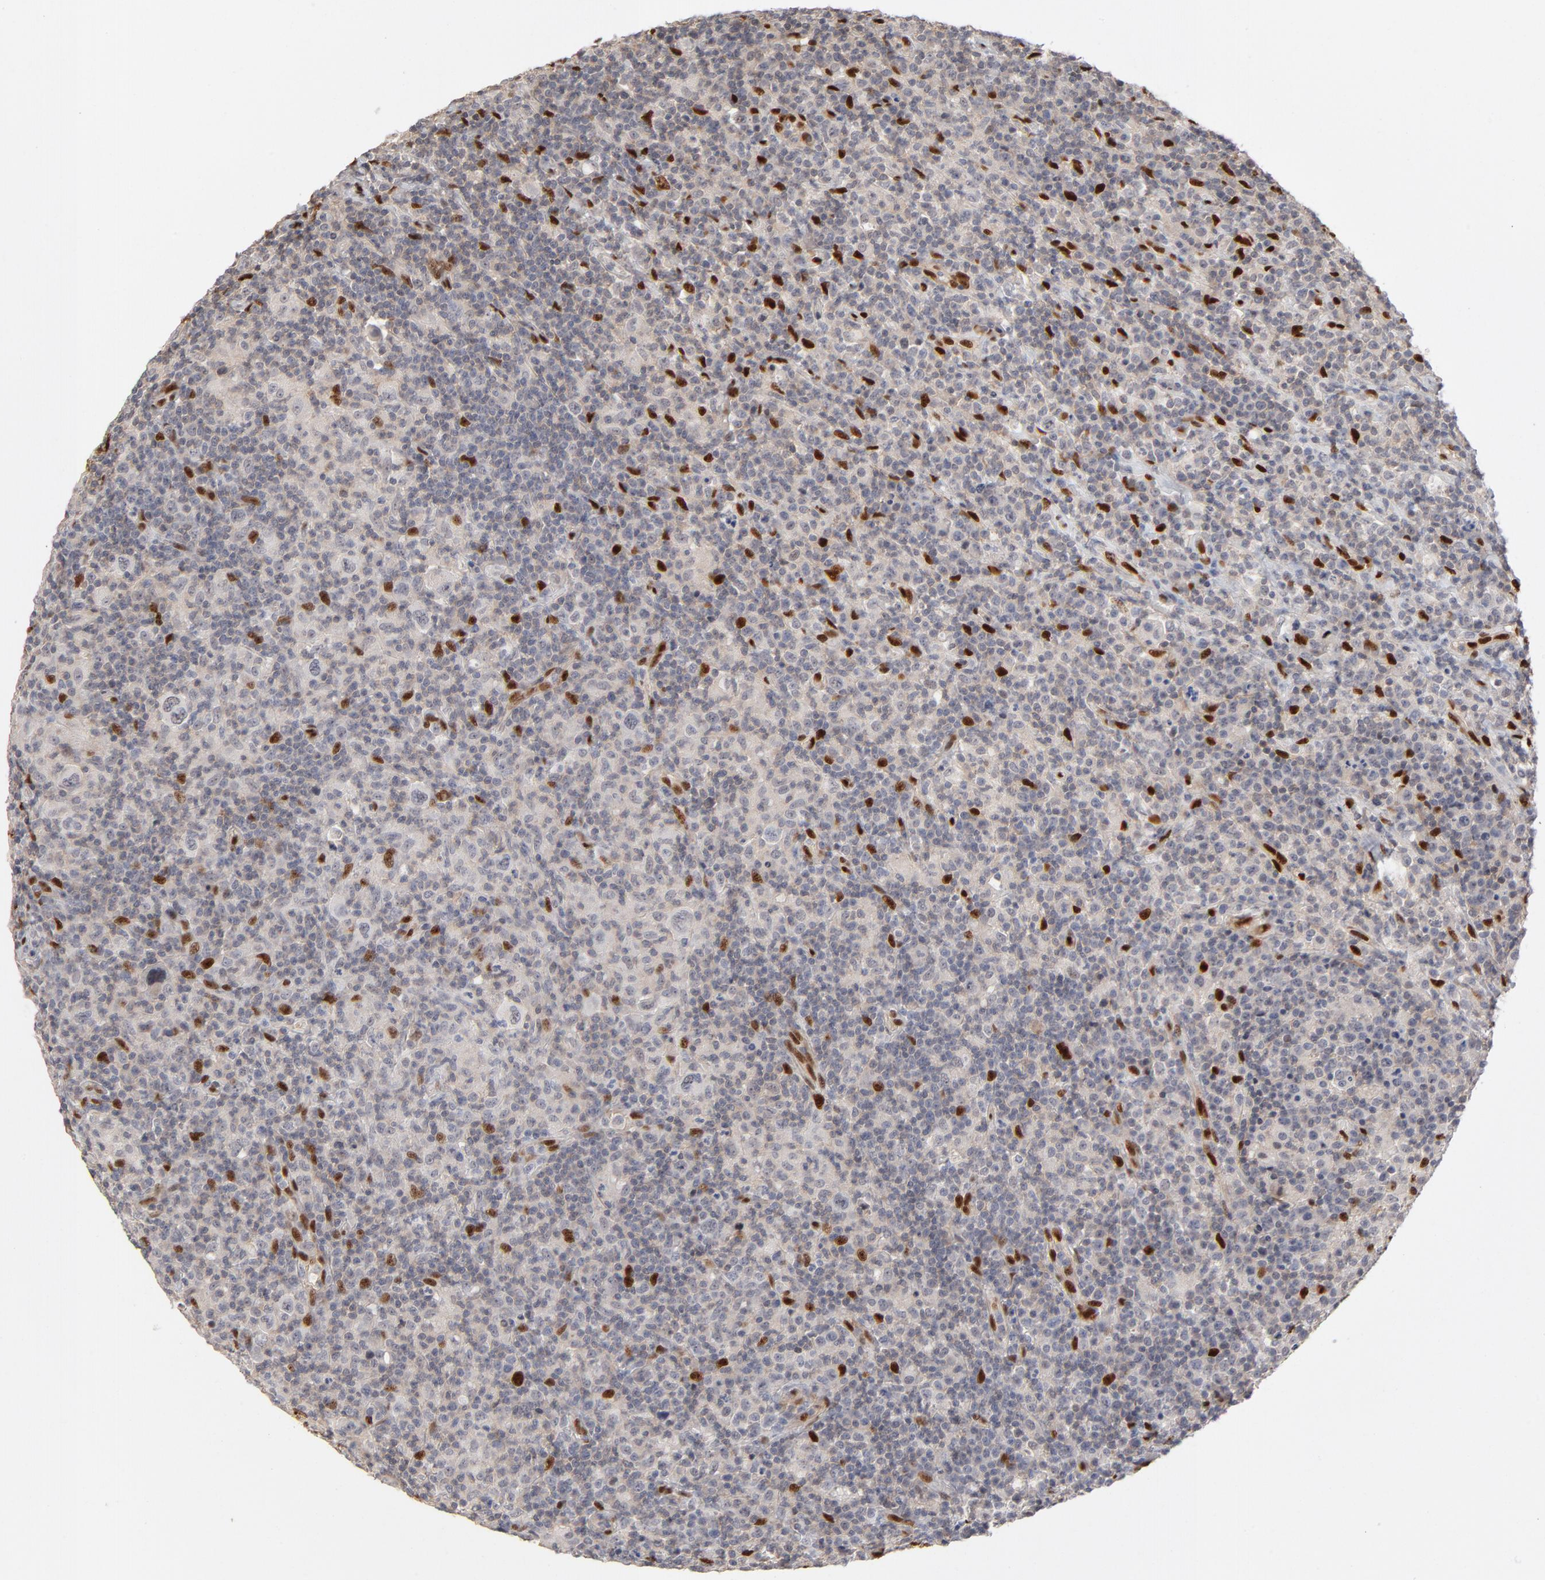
{"staining": {"intensity": "negative", "quantity": "none", "location": "none"}, "tissue": "lymphoma", "cell_type": "Tumor cells", "image_type": "cancer", "snomed": [{"axis": "morphology", "description": "Hodgkin's disease, NOS"}, {"axis": "topography", "description": "Lymph node"}], "caption": "DAB (3,3'-diaminobenzidine) immunohistochemical staining of human lymphoma reveals no significant staining in tumor cells. (Immunohistochemistry, brightfield microscopy, high magnification).", "gene": "NFIB", "patient": {"sex": "male", "age": 65}}